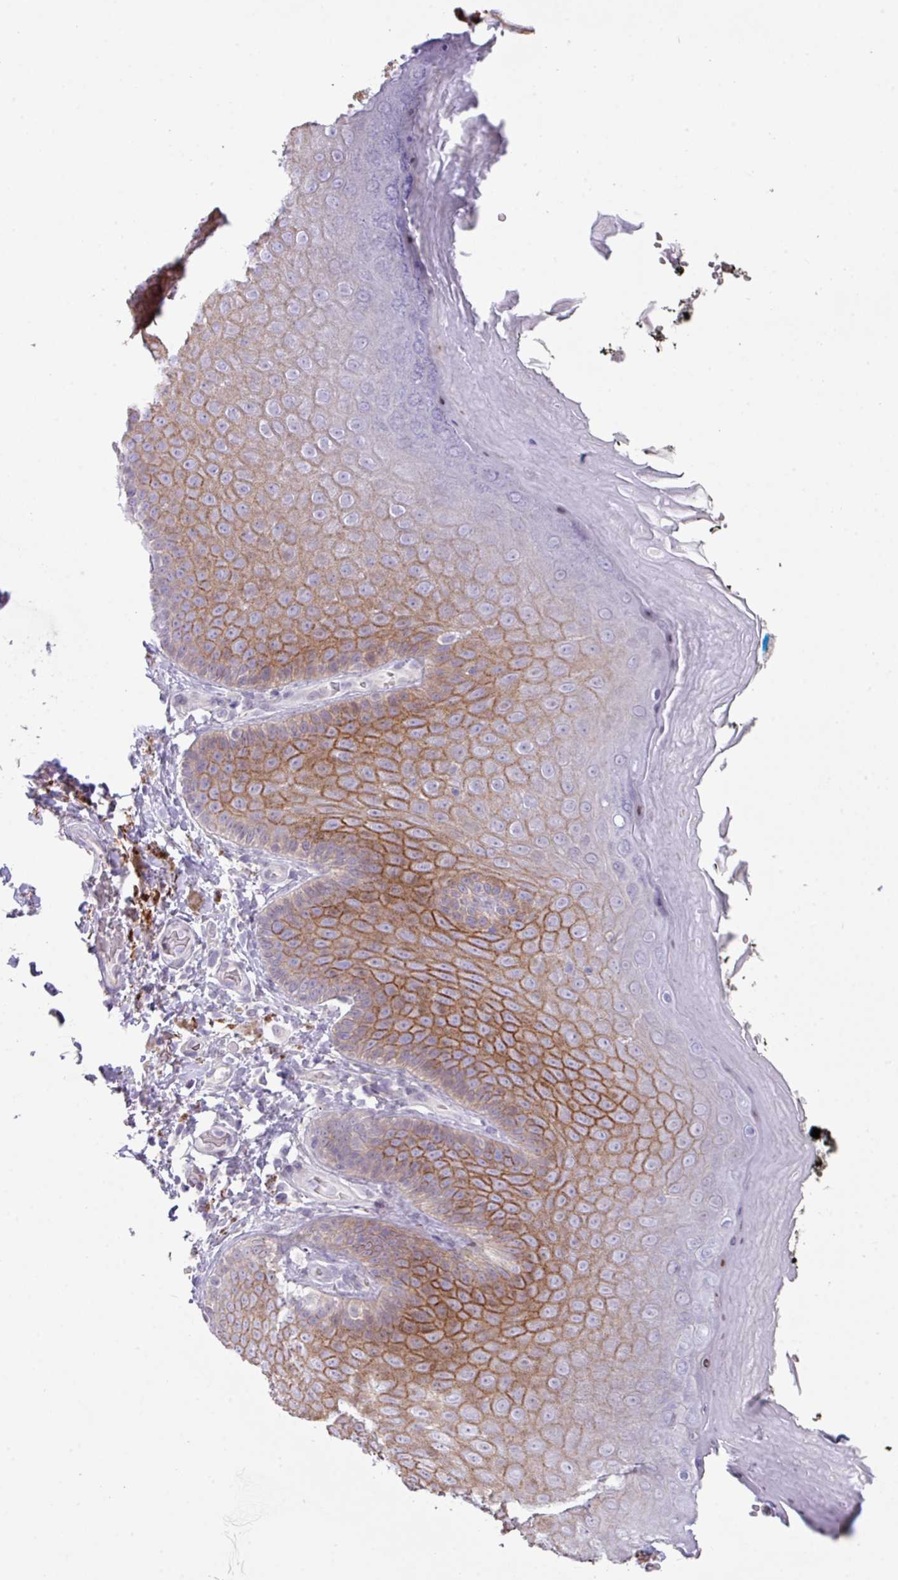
{"staining": {"intensity": "moderate", "quantity": "25%-75%", "location": "cytoplasmic/membranous"}, "tissue": "skin", "cell_type": "Epidermal cells", "image_type": "normal", "snomed": [{"axis": "morphology", "description": "Normal tissue, NOS"}, {"axis": "topography", "description": "Anal"}, {"axis": "topography", "description": "Peripheral nerve tissue"}], "caption": "This photomicrograph demonstrates benign skin stained with immunohistochemistry (IHC) to label a protein in brown. The cytoplasmic/membranous of epidermal cells show moderate positivity for the protein. Nuclei are counter-stained blue.", "gene": "ANKRD13B", "patient": {"sex": "male", "age": 53}}